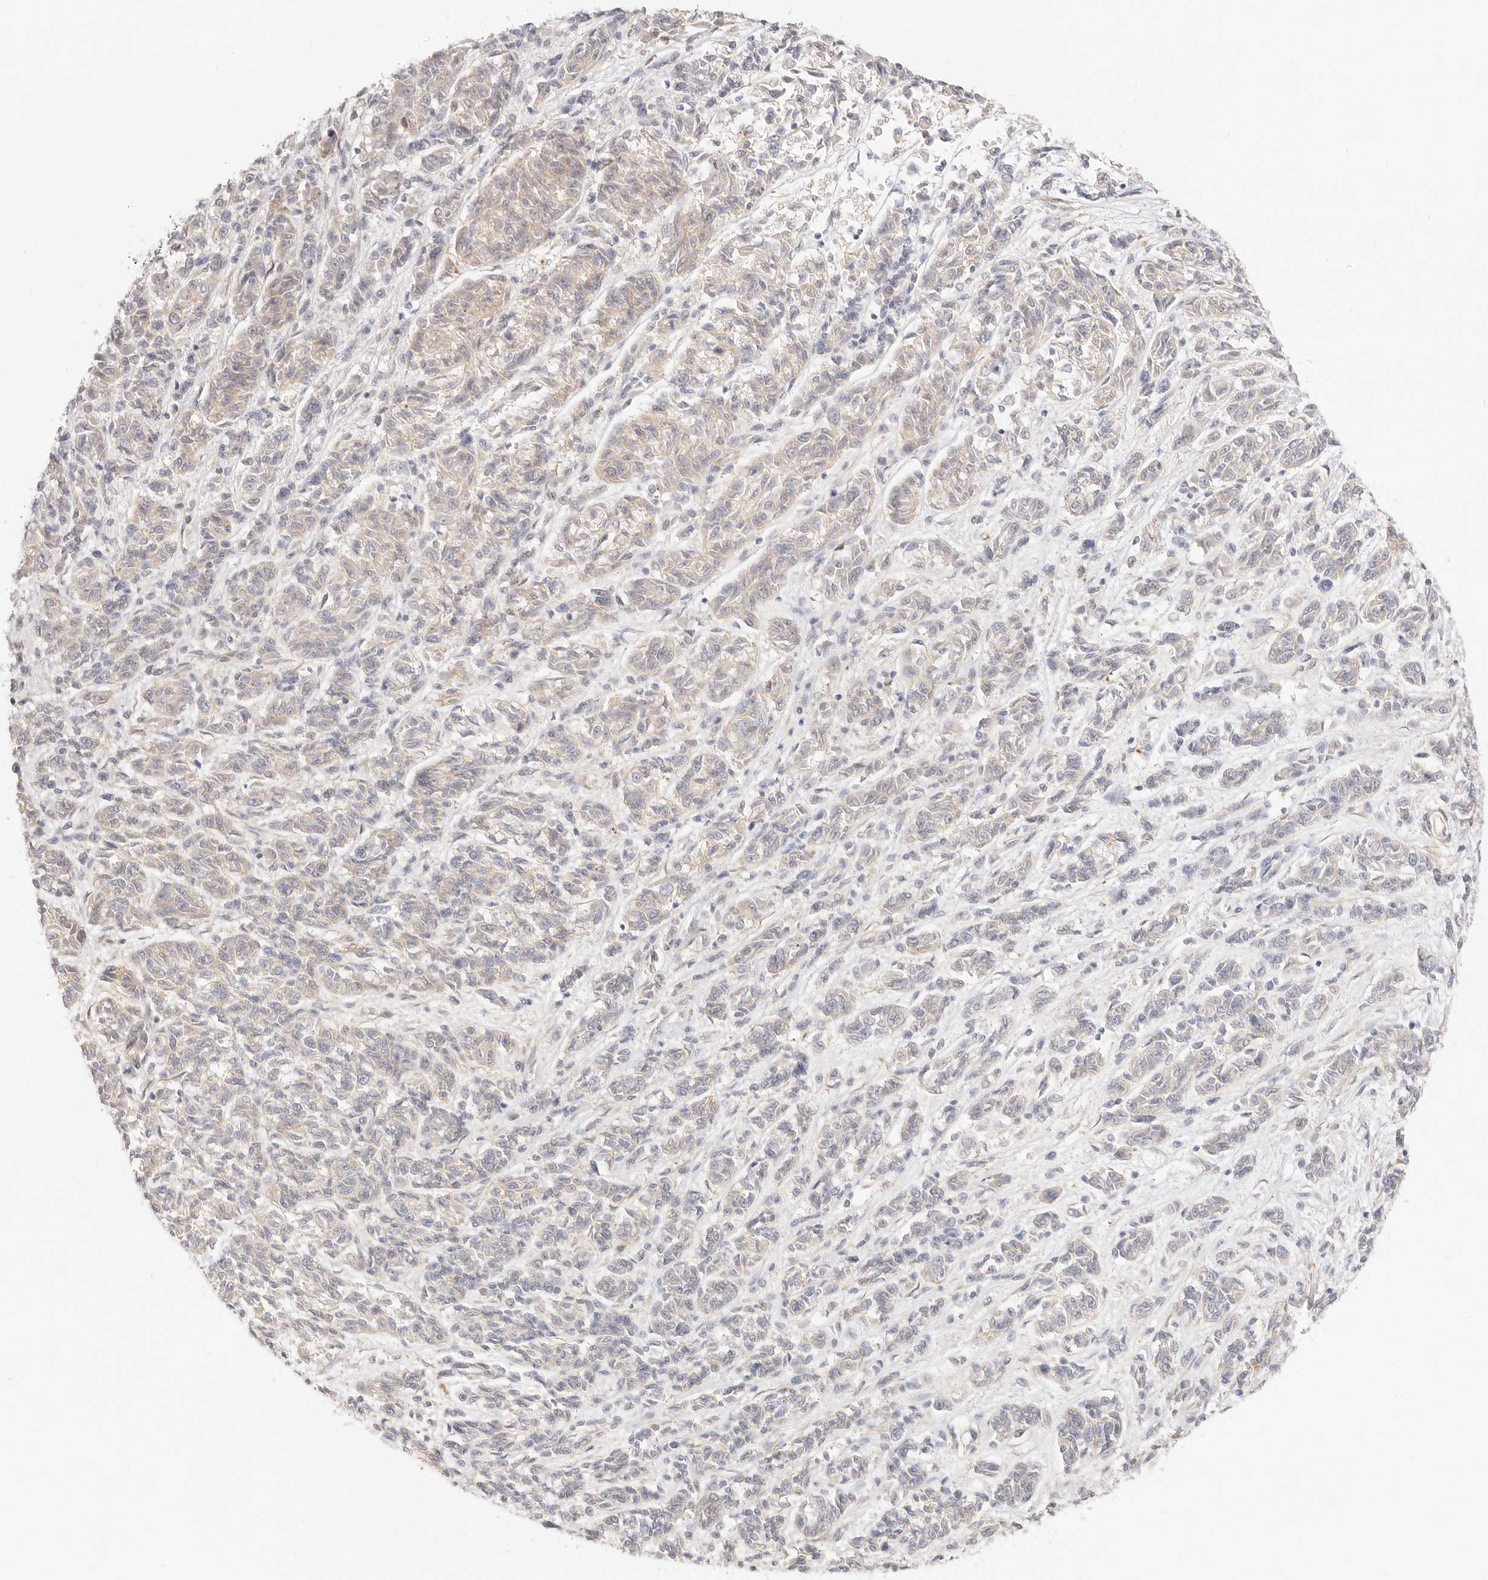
{"staining": {"intensity": "weak", "quantity": "<25%", "location": "cytoplasmic/membranous"}, "tissue": "melanoma", "cell_type": "Tumor cells", "image_type": "cancer", "snomed": [{"axis": "morphology", "description": "Malignant melanoma, NOS"}, {"axis": "topography", "description": "Skin"}], "caption": "There is no significant staining in tumor cells of malignant melanoma.", "gene": "UBXN10", "patient": {"sex": "male", "age": 53}}